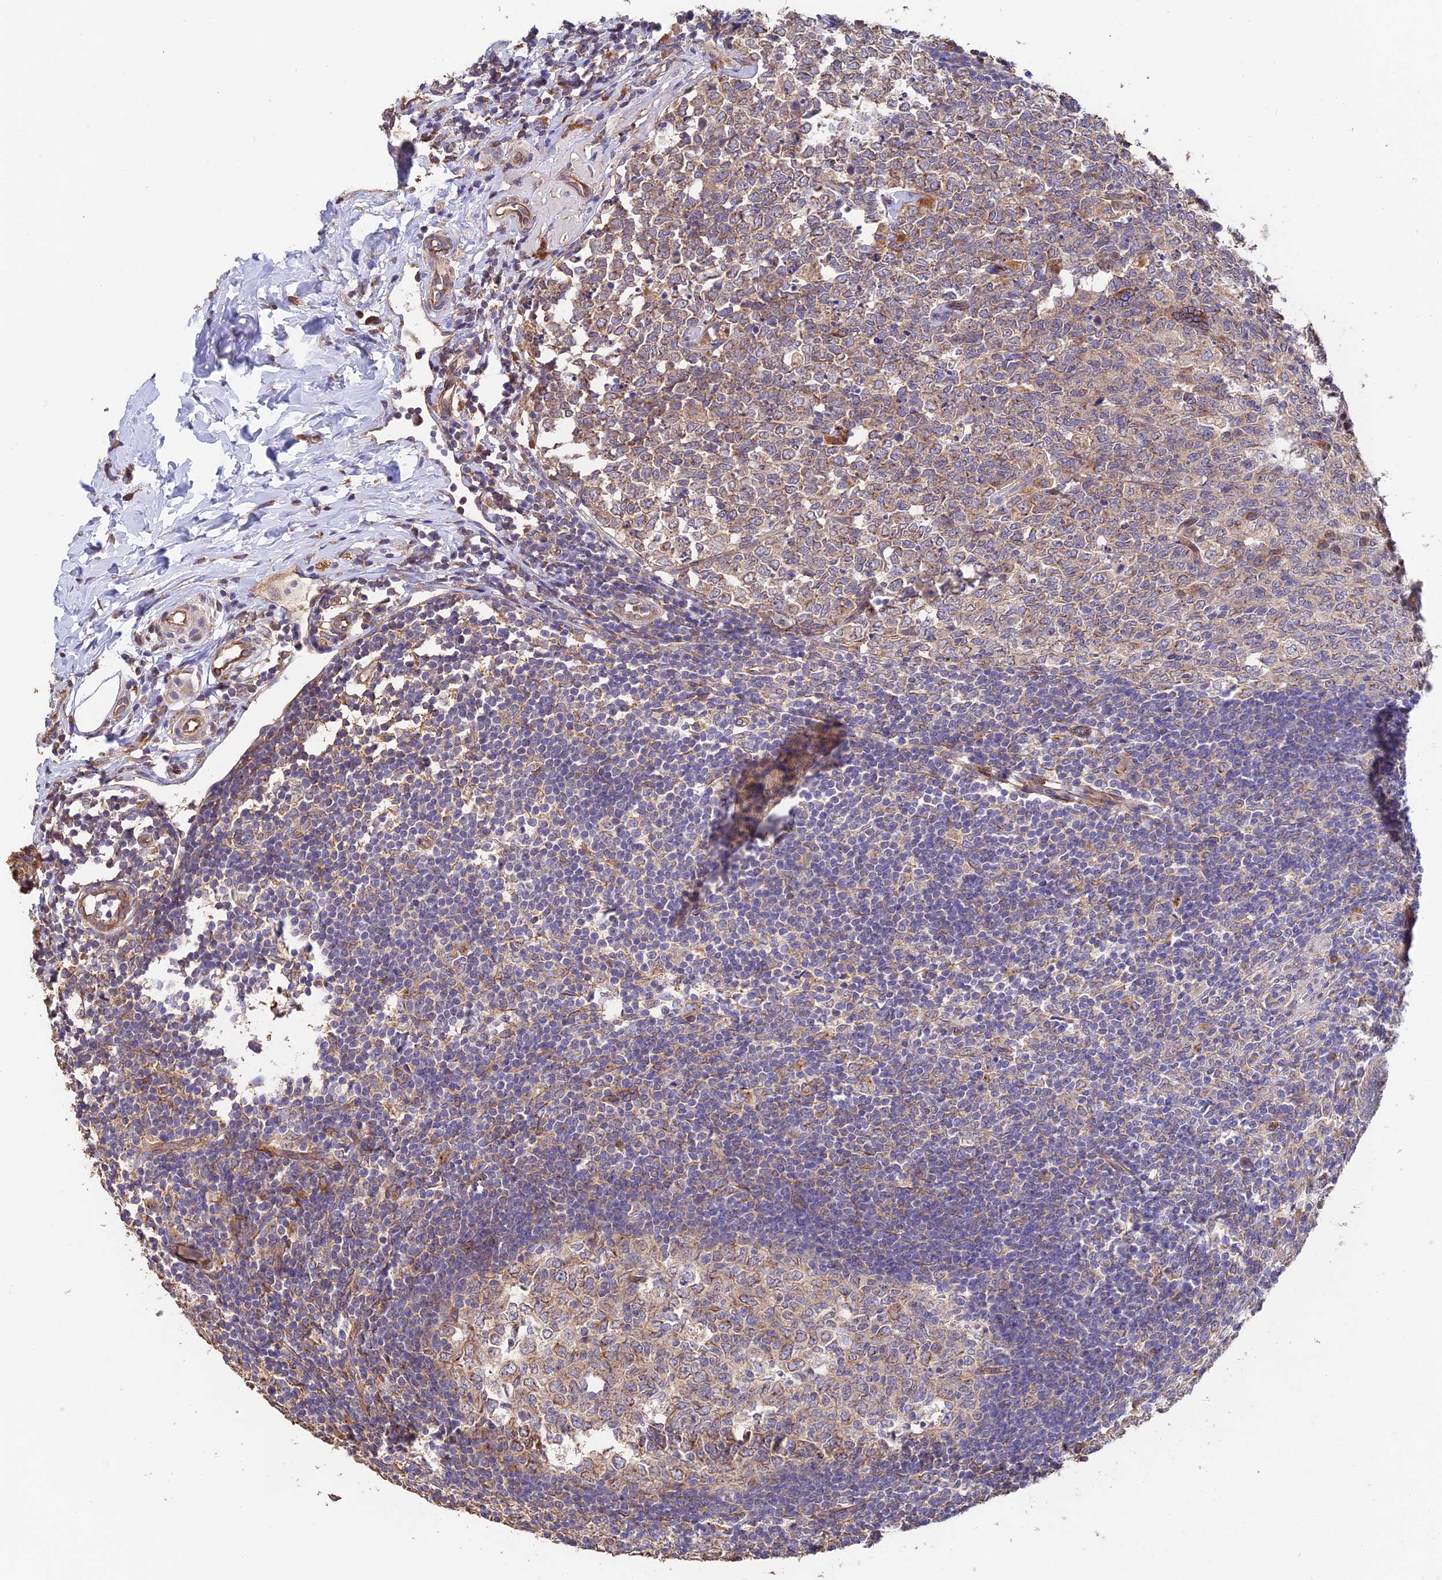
{"staining": {"intensity": "moderate", "quantity": ">75%", "location": "cytoplasmic/membranous"}, "tissue": "appendix", "cell_type": "Glandular cells", "image_type": "normal", "snomed": [{"axis": "morphology", "description": "Normal tissue, NOS"}, {"axis": "topography", "description": "Appendix"}], "caption": "This image exhibits benign appendix stained with immunohistochemistry (IHC) to label a protein in brown. The cytoplasmic/membranous of glandular cells show moderate positivity for the protein. Nuclei are counter-stained blue.", "gene": "EMC3", "patient": {"sex": "male", "age": 14}}